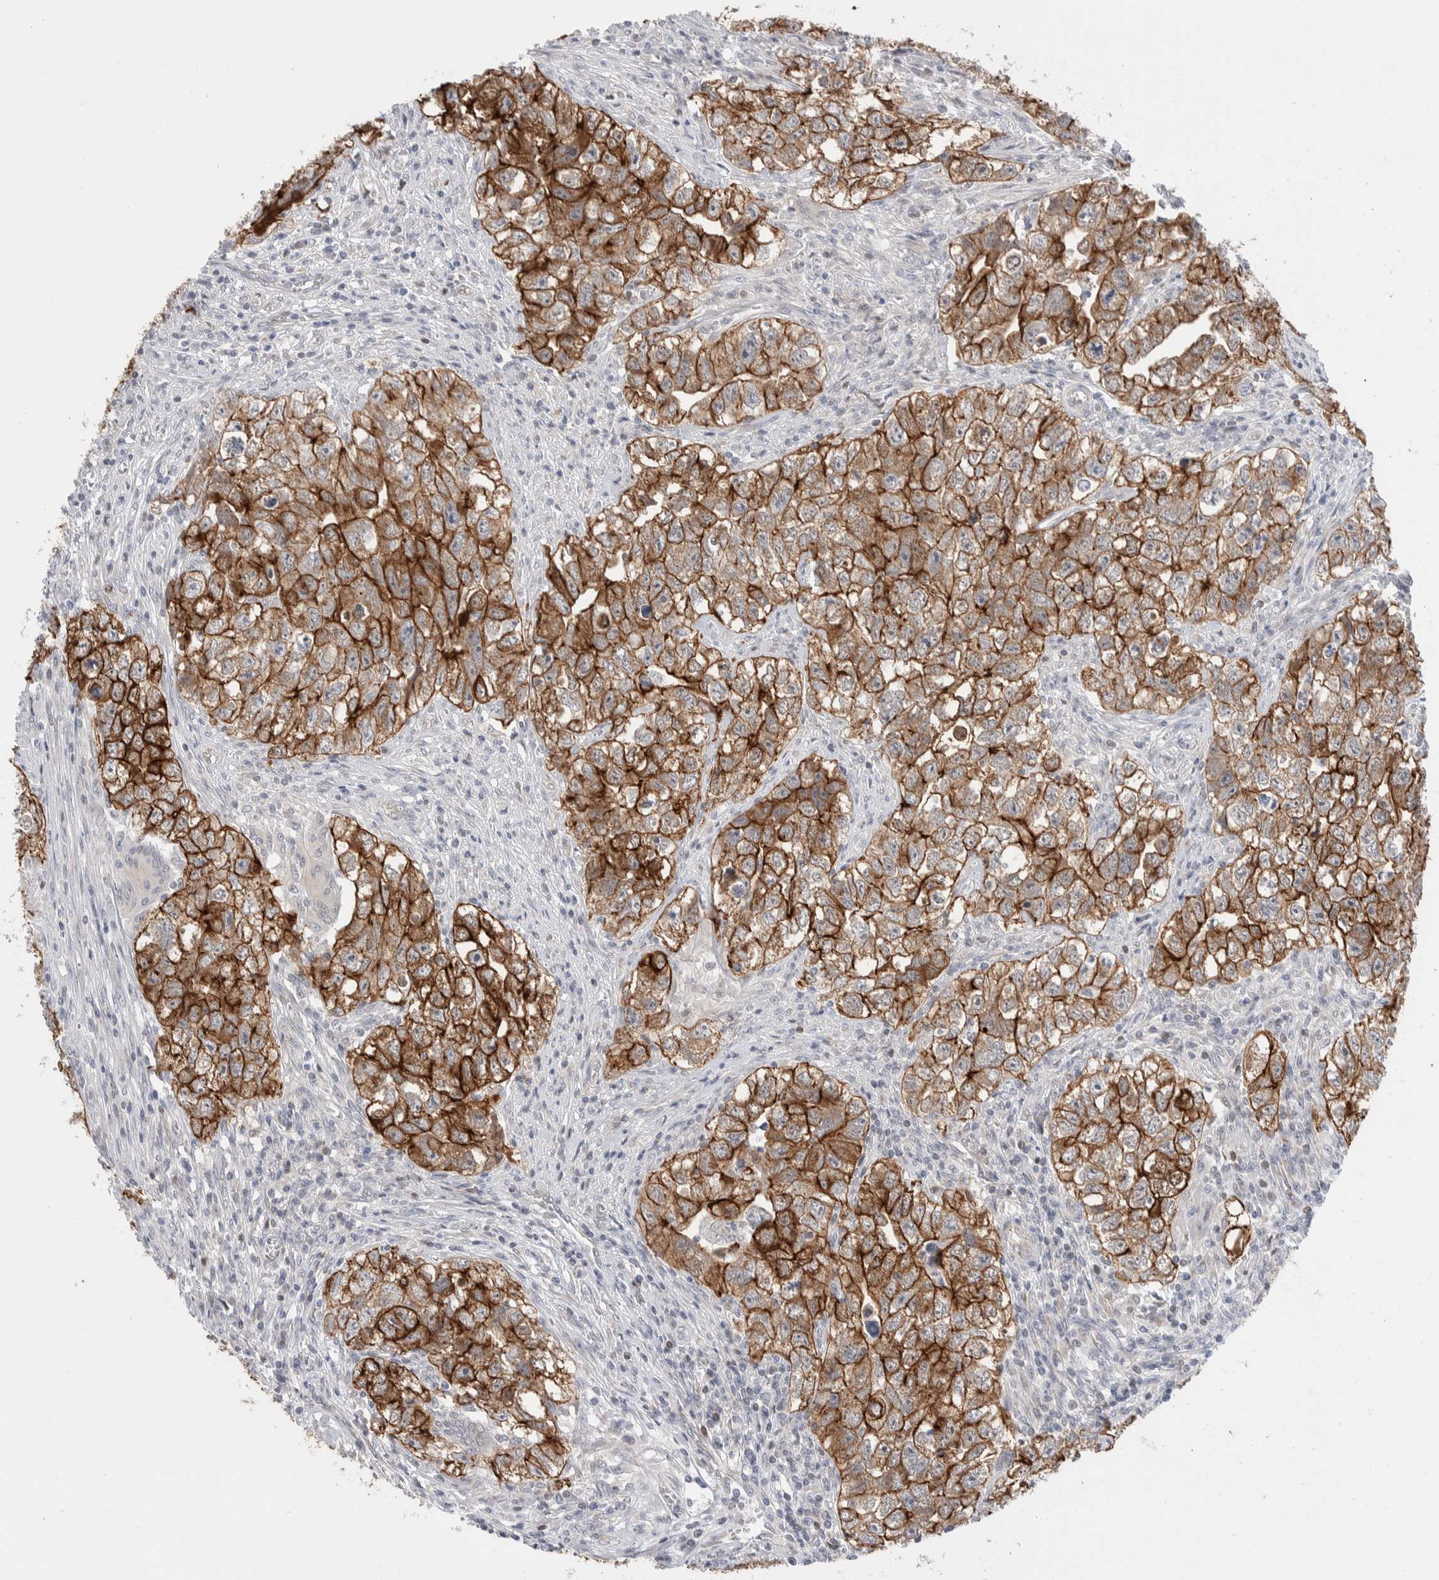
{"staining": {"intensity": "strong", "quantity": ">75%", "location": "cytoplasmic/membranous"}, "tissue": "testis cancer", "cell_type": "Tumor cells", "image_type": "cancer", "snomed": [{"axis": "morphology", "description": "Seminoma, NOS"}, {"axis": "morphology", "description": "Carcinoma, Embryonal, NOS"}, {"axis": "topography", "description": "Testis"}], "caption": "The photomicrograph displays staining of testis cancer (seminoma), revealing strong cytoplasmic/membranous protein staining (brown color) within tumor cells.", "gene": "C1orf112", "patient": {"sex": "male", "age": 43}}